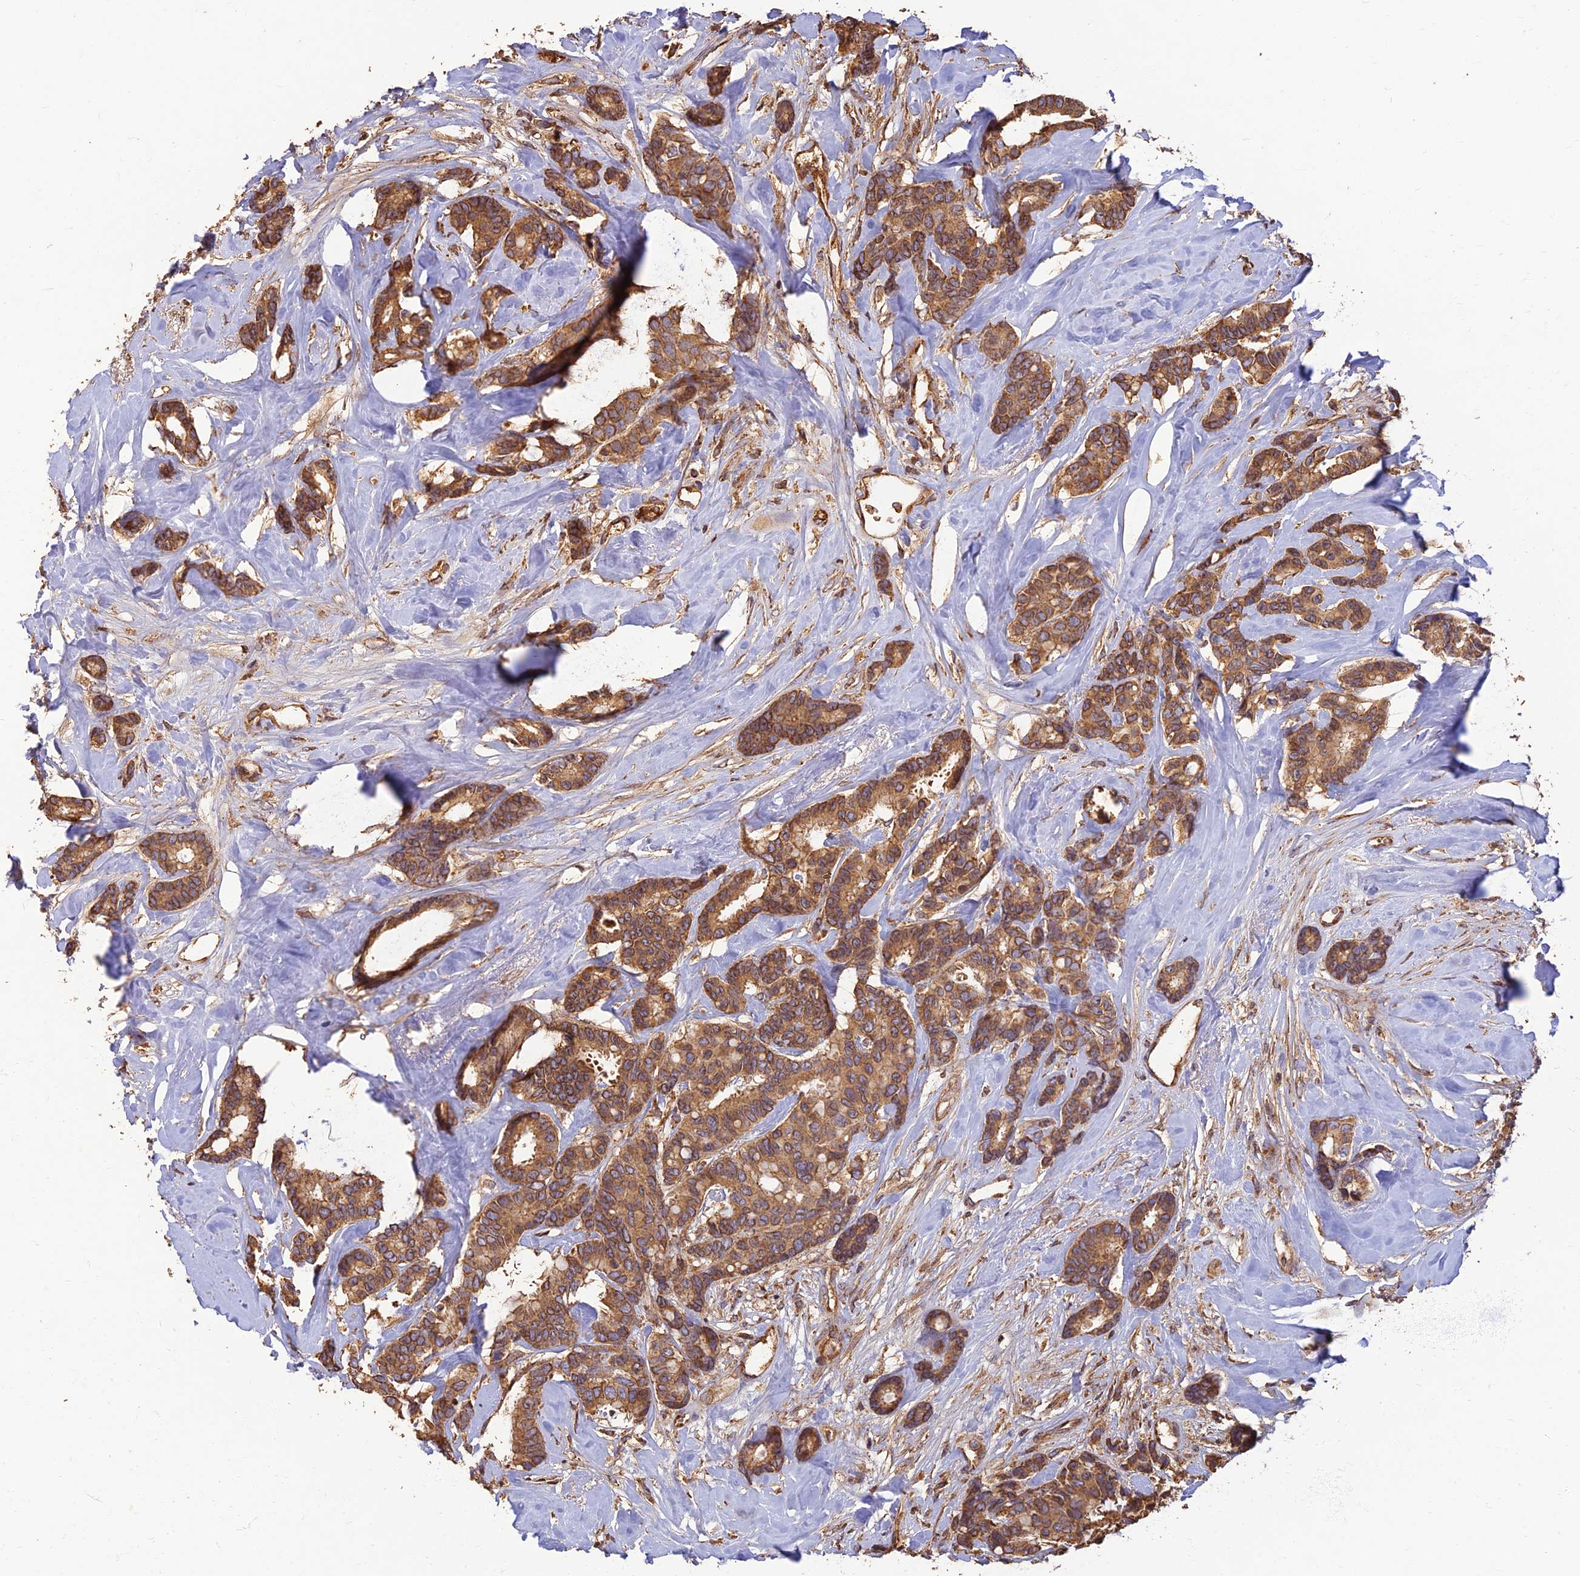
{"staining": {"intensity": "moderate", "quantity": ">75%", "location": "cytoplasmic/membranous"}, "tissue": "breast cancer", "cell_type": "Tumor cells", "image_type": "cancer", "snomed": [{"axis": "morphology", "description": "Duct carcinoma"}, {"axis": "topography", "description": "Breast"}], "caption": "A medium amount of moderate cytoplasmic/membranous staining is identified in approximately >75% of tumor cells in breast cancer (infiltrating ductal carcinoma) tissue.", "gene": "CORO1C", "patient": {"sex": "female", "age": 87}}